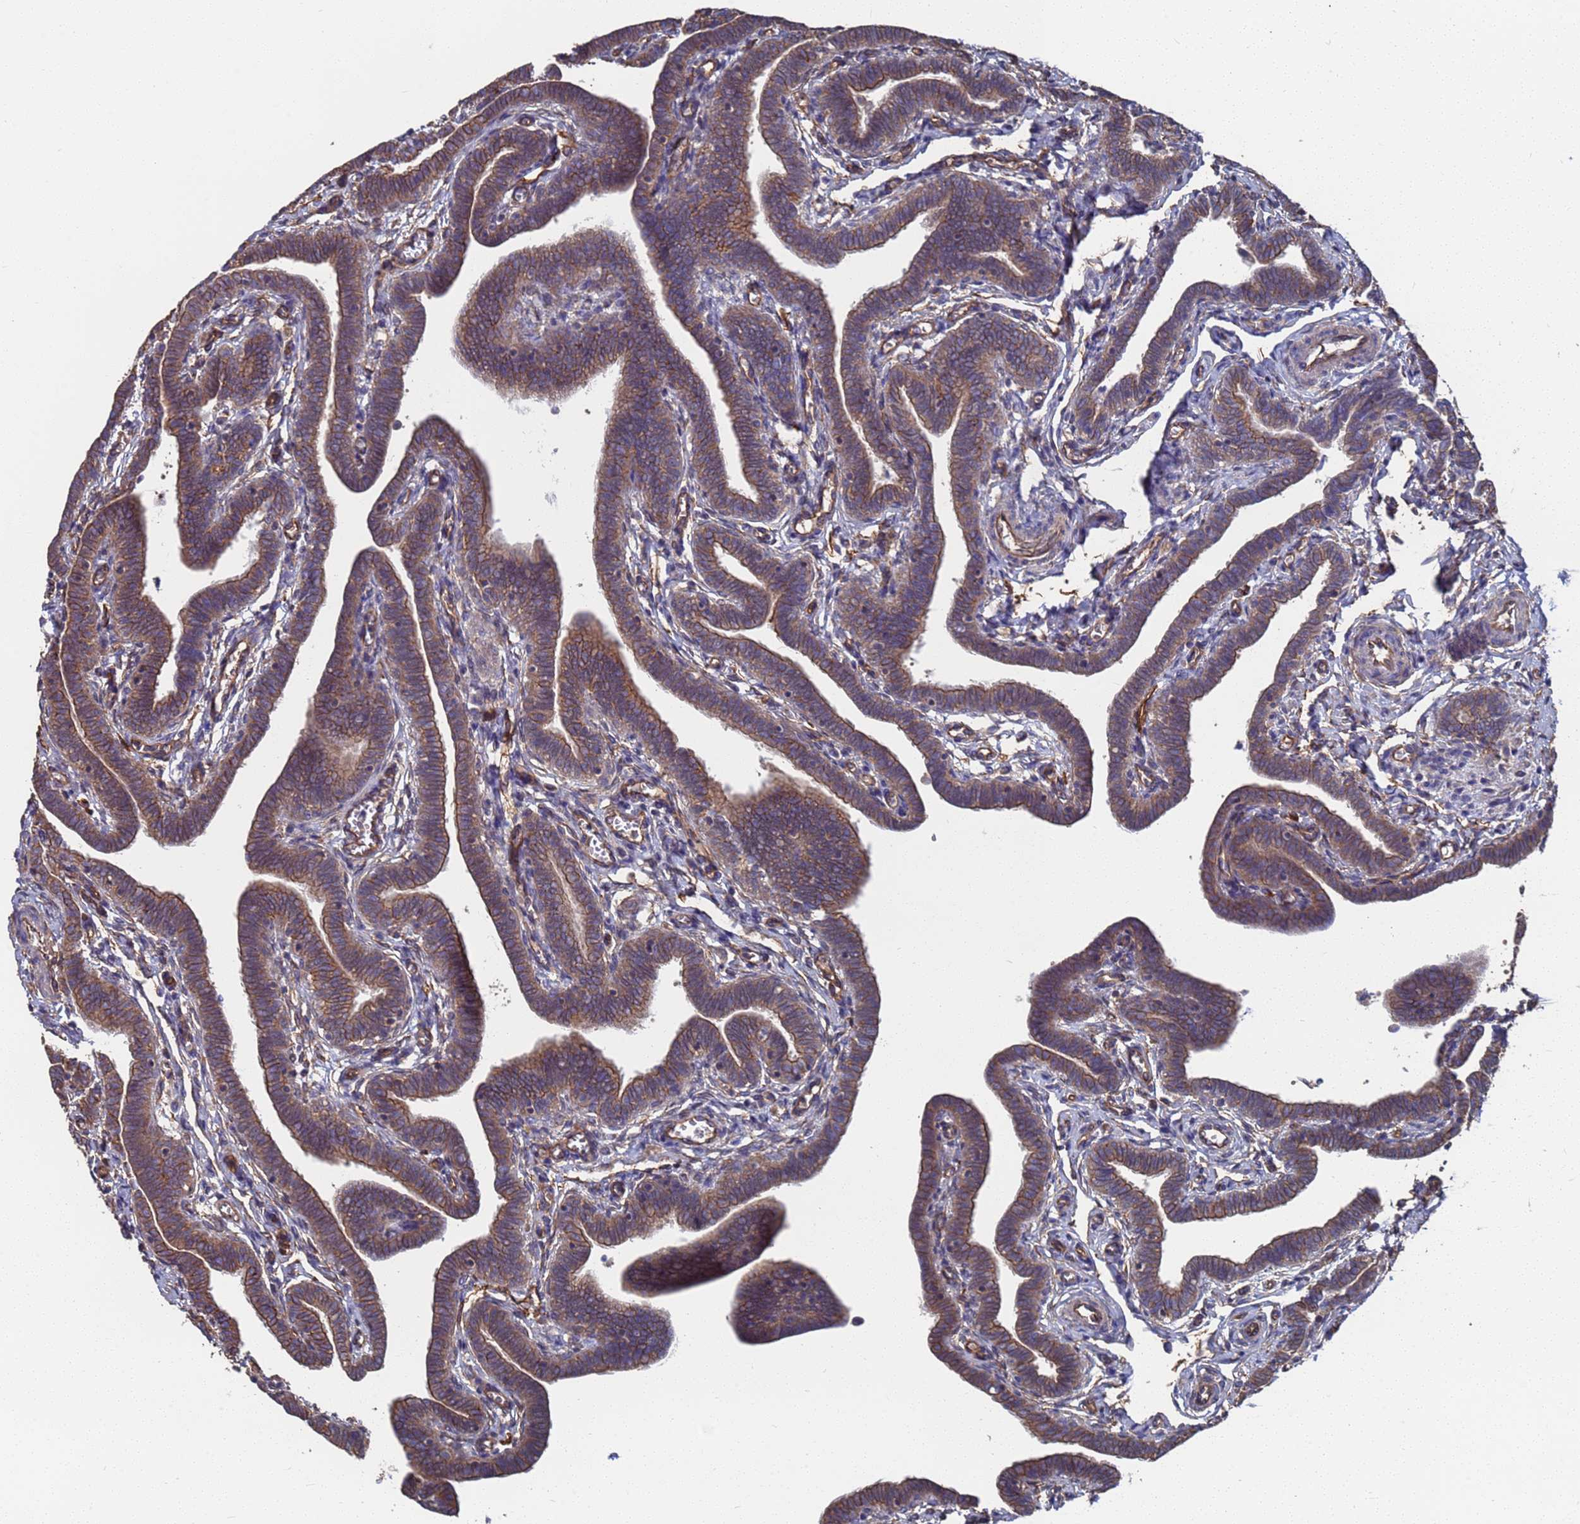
{"staining": {"intensity": "moderate", "quantity": ">75%", "location": "cytoplasmic/membranous"}, "tissue": "fallopian tube", "cell_type": "Glandular cells", "image_type": "normal", "snomed": [{"axis": "morphology", "description": "Normal tissue, NOS"}, {"axis": "topography", "description": "Fallopian tube"}], "caption": "Brown immunohistochemical staining in normal human fallopian tube displays moderate cytoplasmic/membranous positivity in about >75% of glandular cells. (IHC, brightfield microscopy, high magnification).", "gene": "NDUFAF6", "patient": {"sex": "female", "age": 36}}